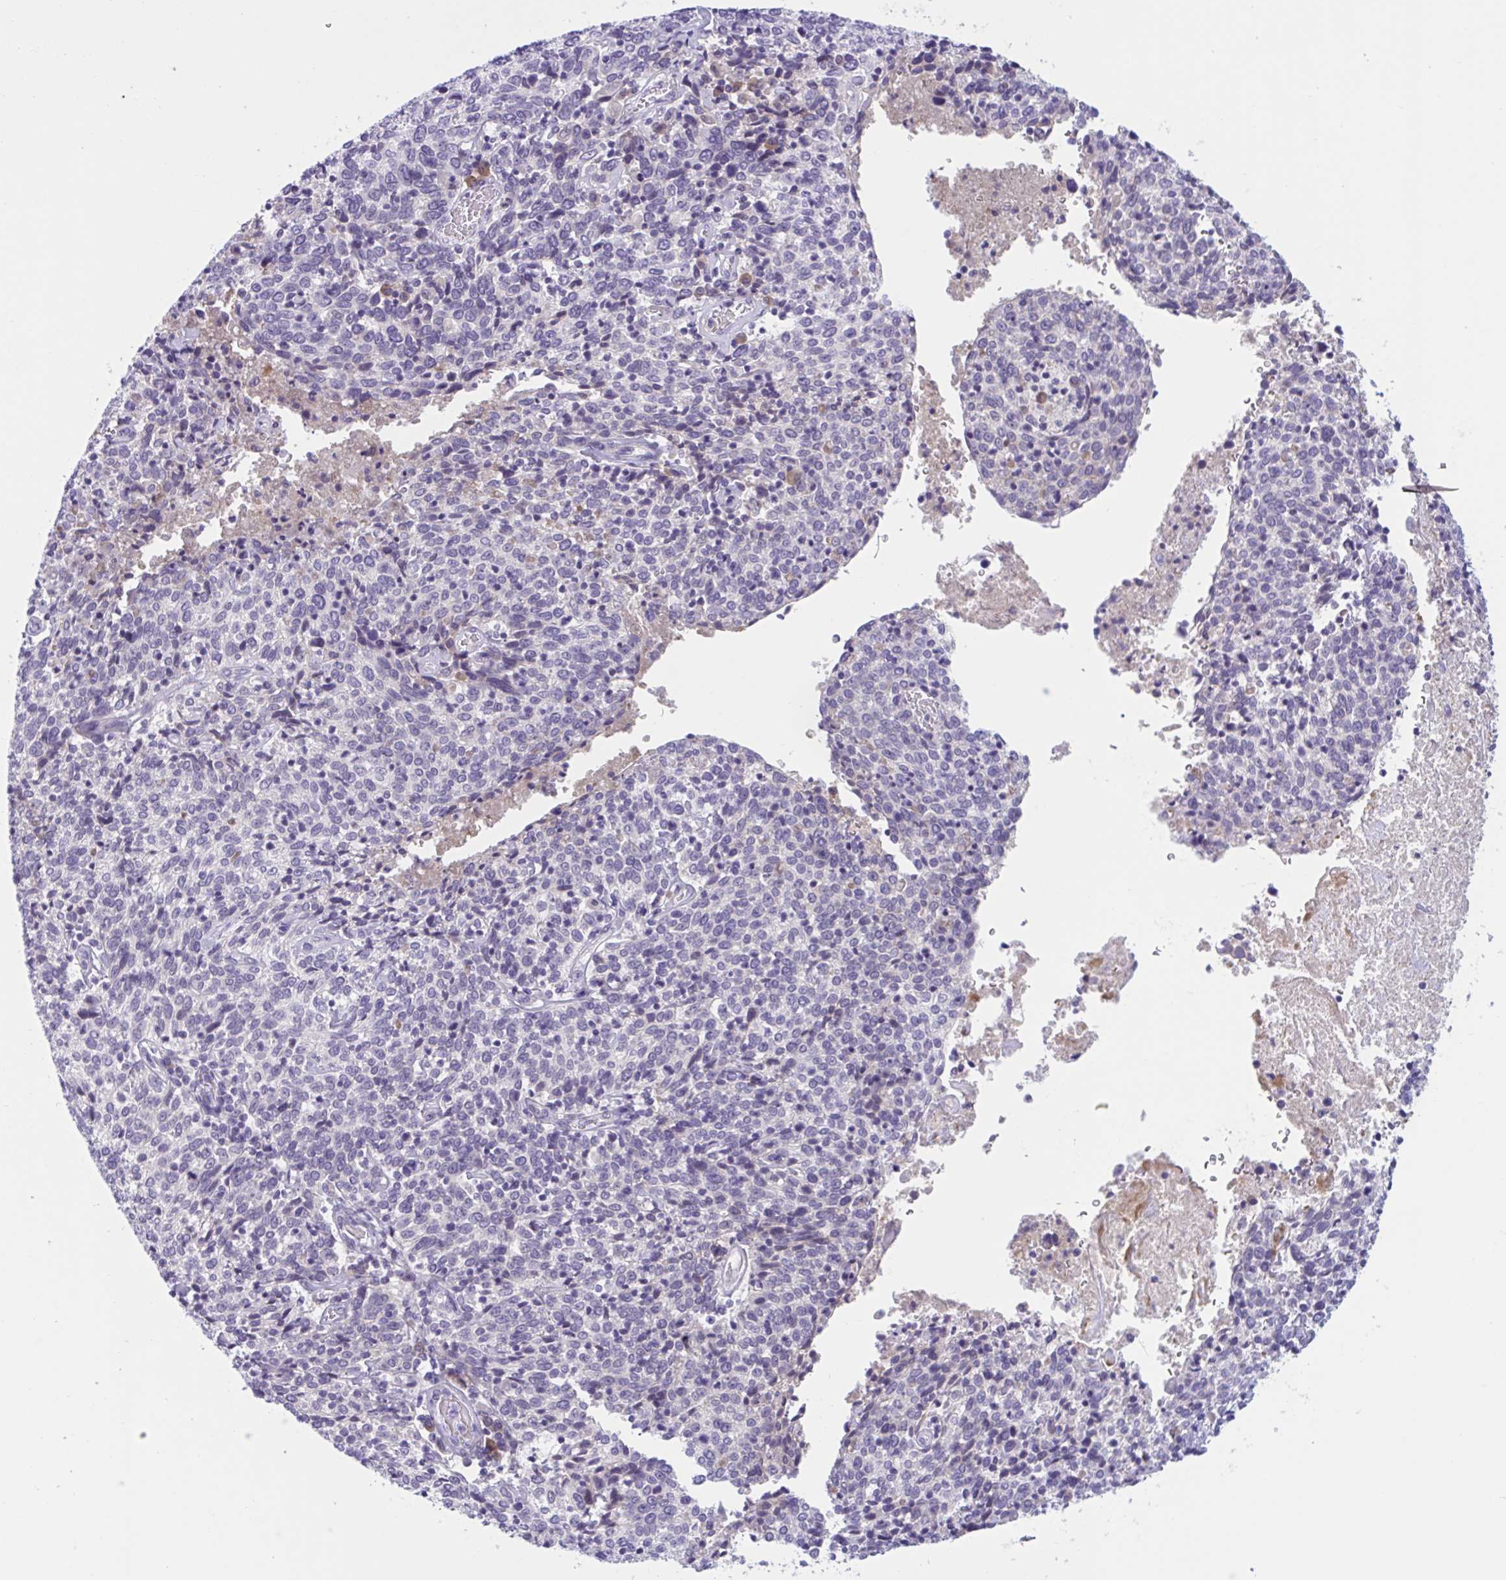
{"staining": {"intensity": "negative", "quantity": "none", "location": "none"}, "tissue": "cervical cancer", "cell_type": "Tumor cells", "image_type": "cancer", "snomed": [{"axis": "morphology", "description": "Squamous cell carcinoma, NOS"}, {"axis": "topography", "description": "Cervix"}], "caption": "Immunohistochemistry photomicrograph of neoplastic tissue: human squamous cell carcinoma (cervical) stained with DAB exhibits no significant protein positivity in tumor cells.", "gene": "WNT9B", "patient": {"sex": "female", "age": 46}}